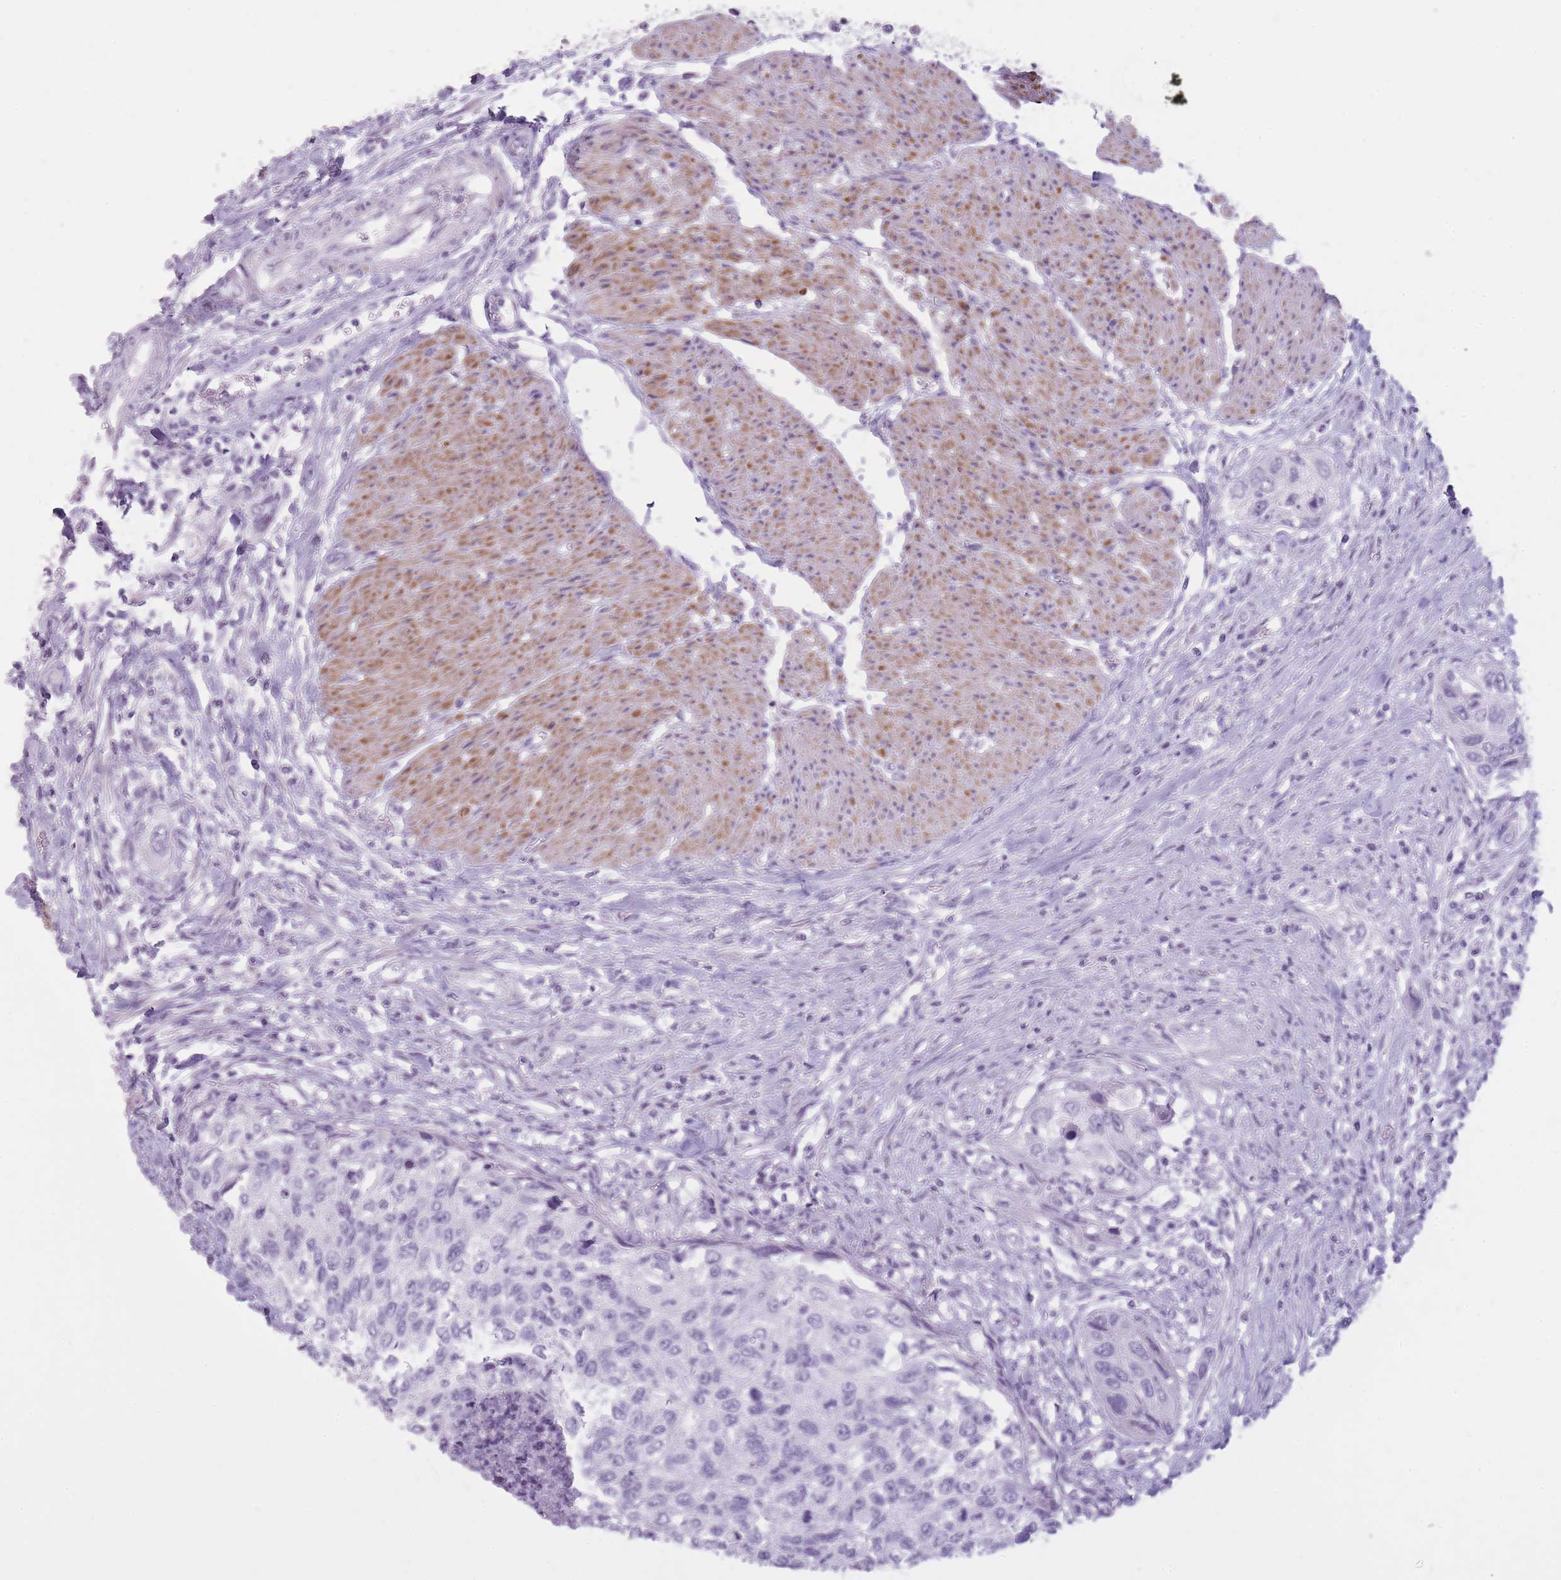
{"staining": {"intensity": "negative", "quantity": "none", "location": "none"}, "tissue": "urothelial cancer", "cell_type": "Tumor cells", "image_type": "cancer", "snomed": [{"axis": "morphology", "description": "Urothelial carcinoma, High grade"}, {"axis": "topography", "description": "Urinary bladder"}], "caption": "IHC image of human urothelial carcinoma (high-grade) stained for a protein (brown), which shows no positivity in tumor cells.", "gene": "GOLGA6D", "patient": {"sex": "female", "age": 60}}